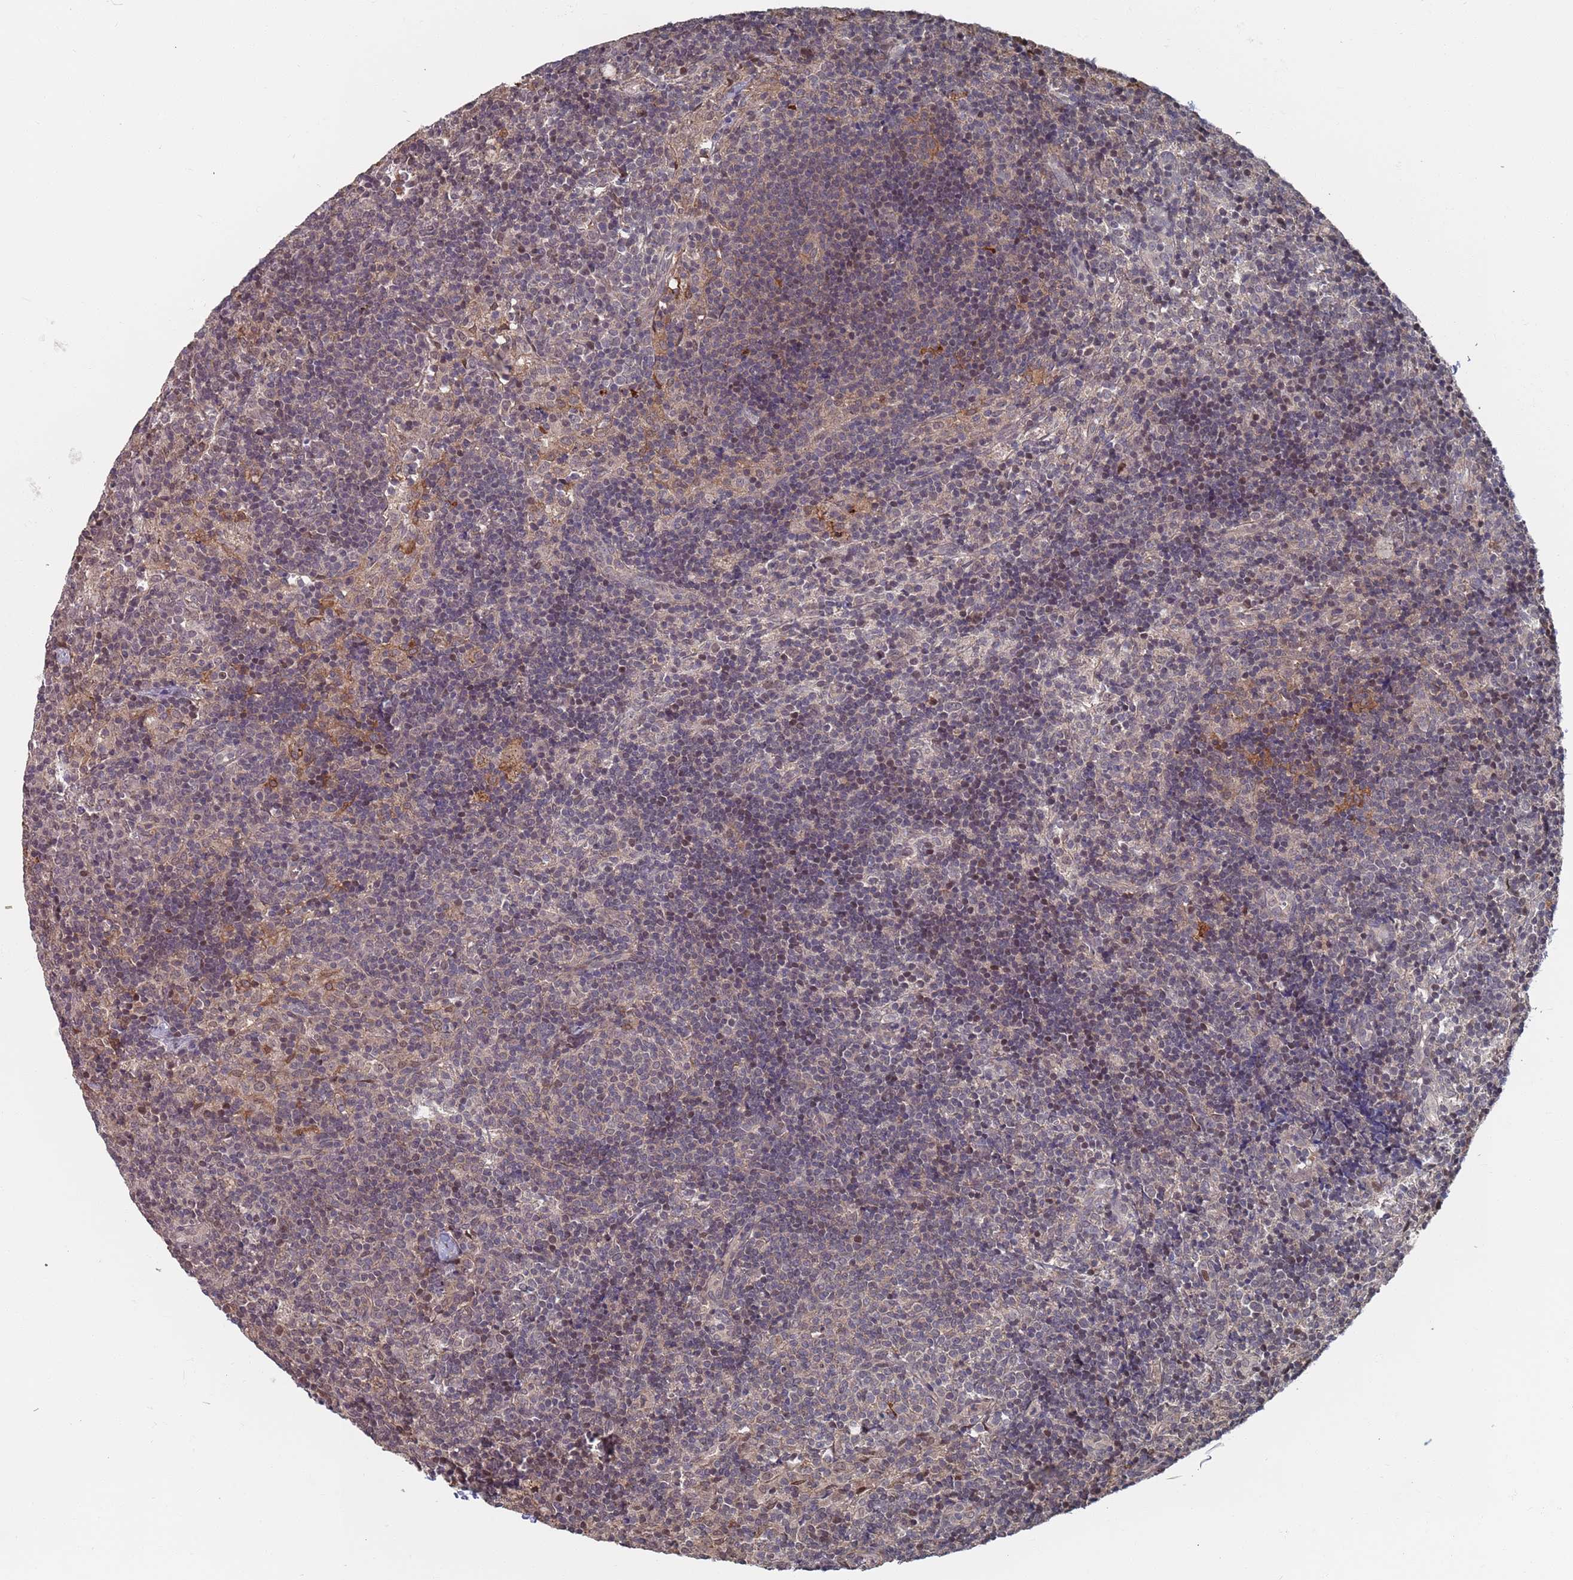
{"staining": {"intensity": "moderate", "quantity": "25%-75%", "location": "cytoplasmic/membranous"}, "tissue": "lymph node", "cell_type": "Germinal center cells", "image_type": "normal", "snomed": [{"axis": "morphology", "description": "Normal tissue, NOS"}, {"axis": "topography", "description": "Lymph node"}], "caption": "A high-resolution photomicrograph shows IHC staining of normal lymph node, which displays moderate cytoplasmic/membranous positivity in about 25%-75% of germinal center cells.", "gene": "DGKD", "patient": {"sex": "female", "age": 30}}